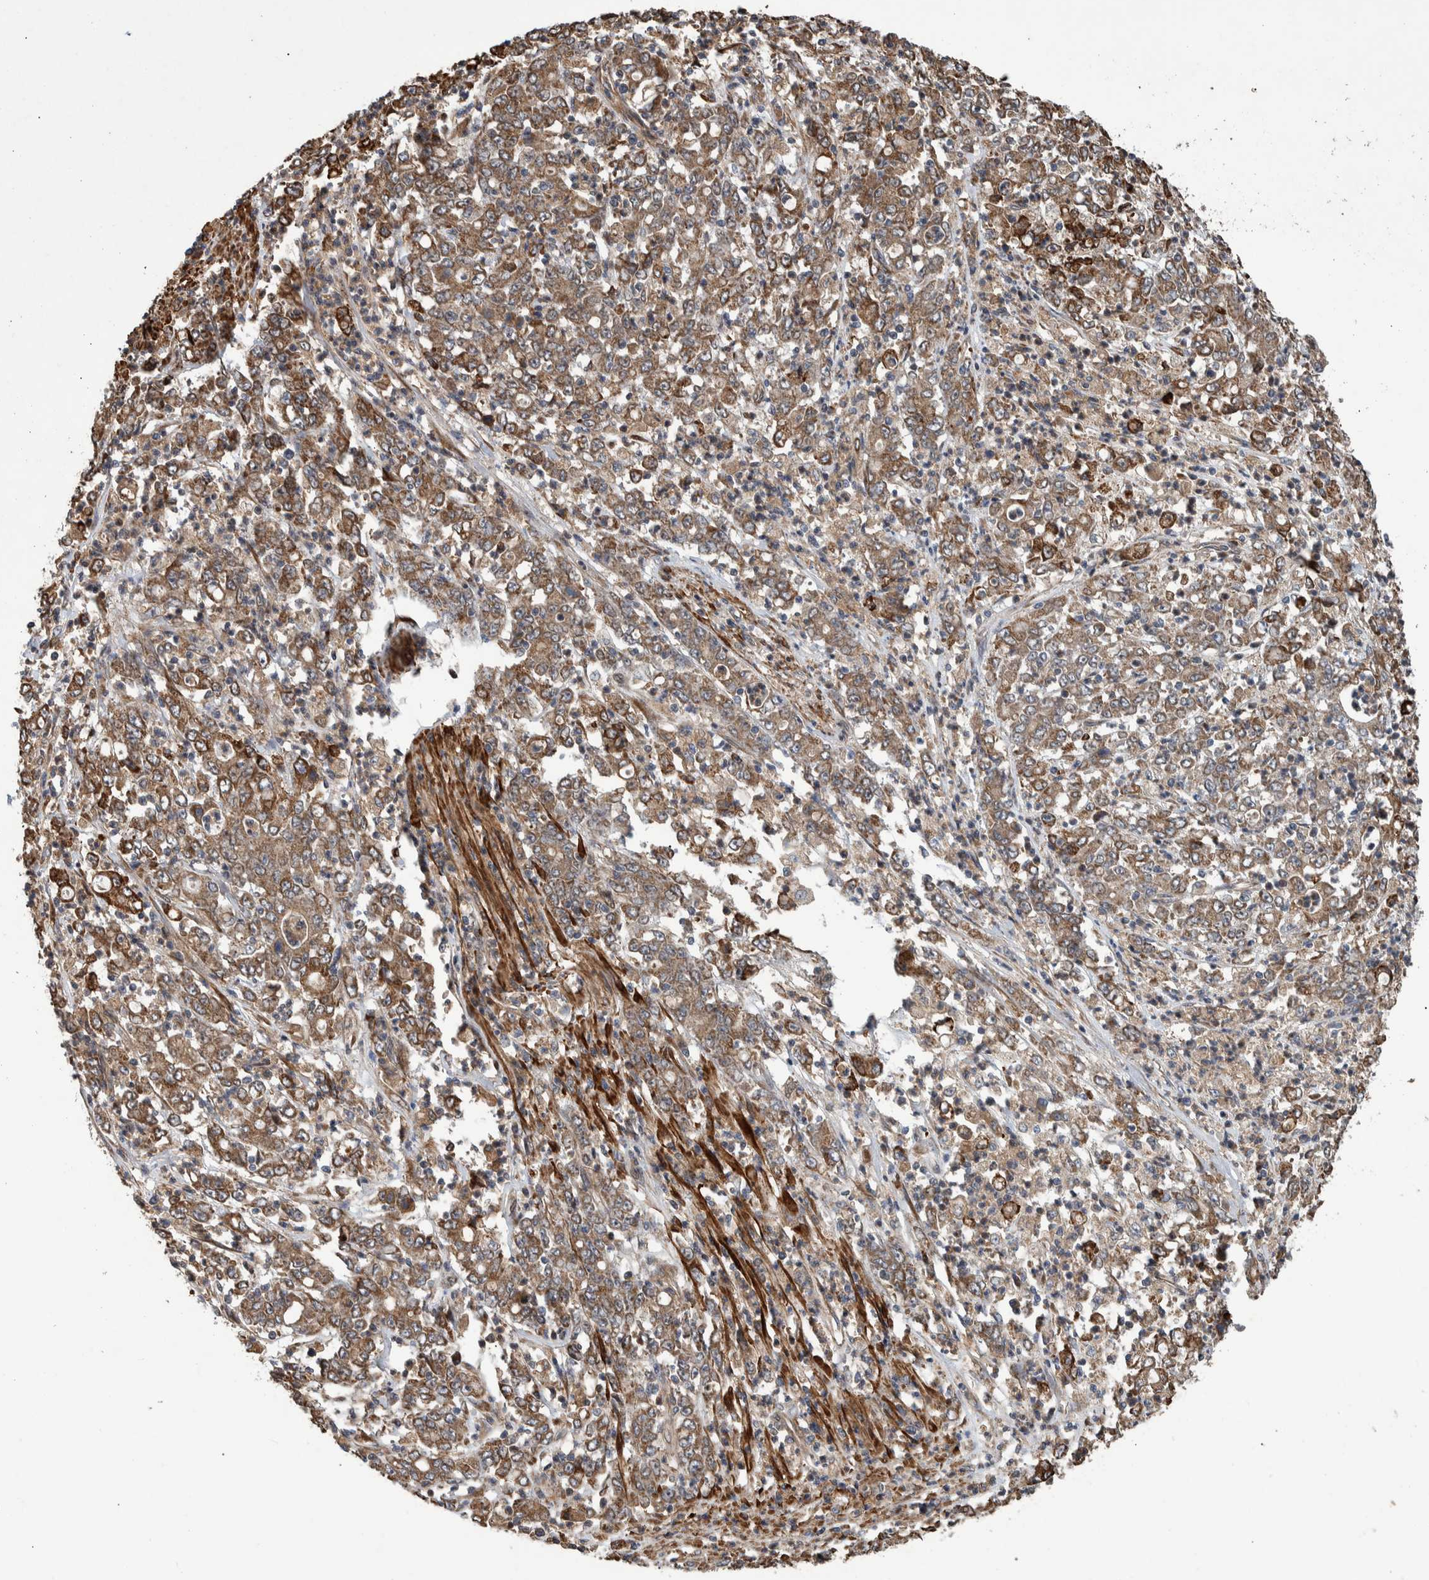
{"staining": {"intensity": "moderate", "quantity": ">75%", "location": "cytoplasmic/membranous"}, "tissue": "stomach cancer", "cell_type": "Tumor cells", "image_type": "cancer", "snomed": [{"axis": "morphology", "description": "Adenocarcinoma, NOS"}, {"axis": "topography", "description": "Stomach, lower"}], "caption": "Immunohistochemical staining of stomach adenocarcinoma displays medium levels of moderate cytoplasmic/membranous expression in about >75% of tumor cells.", "gene": "B3GNTL1", "patient": {"sex": "female", "age": 71}}